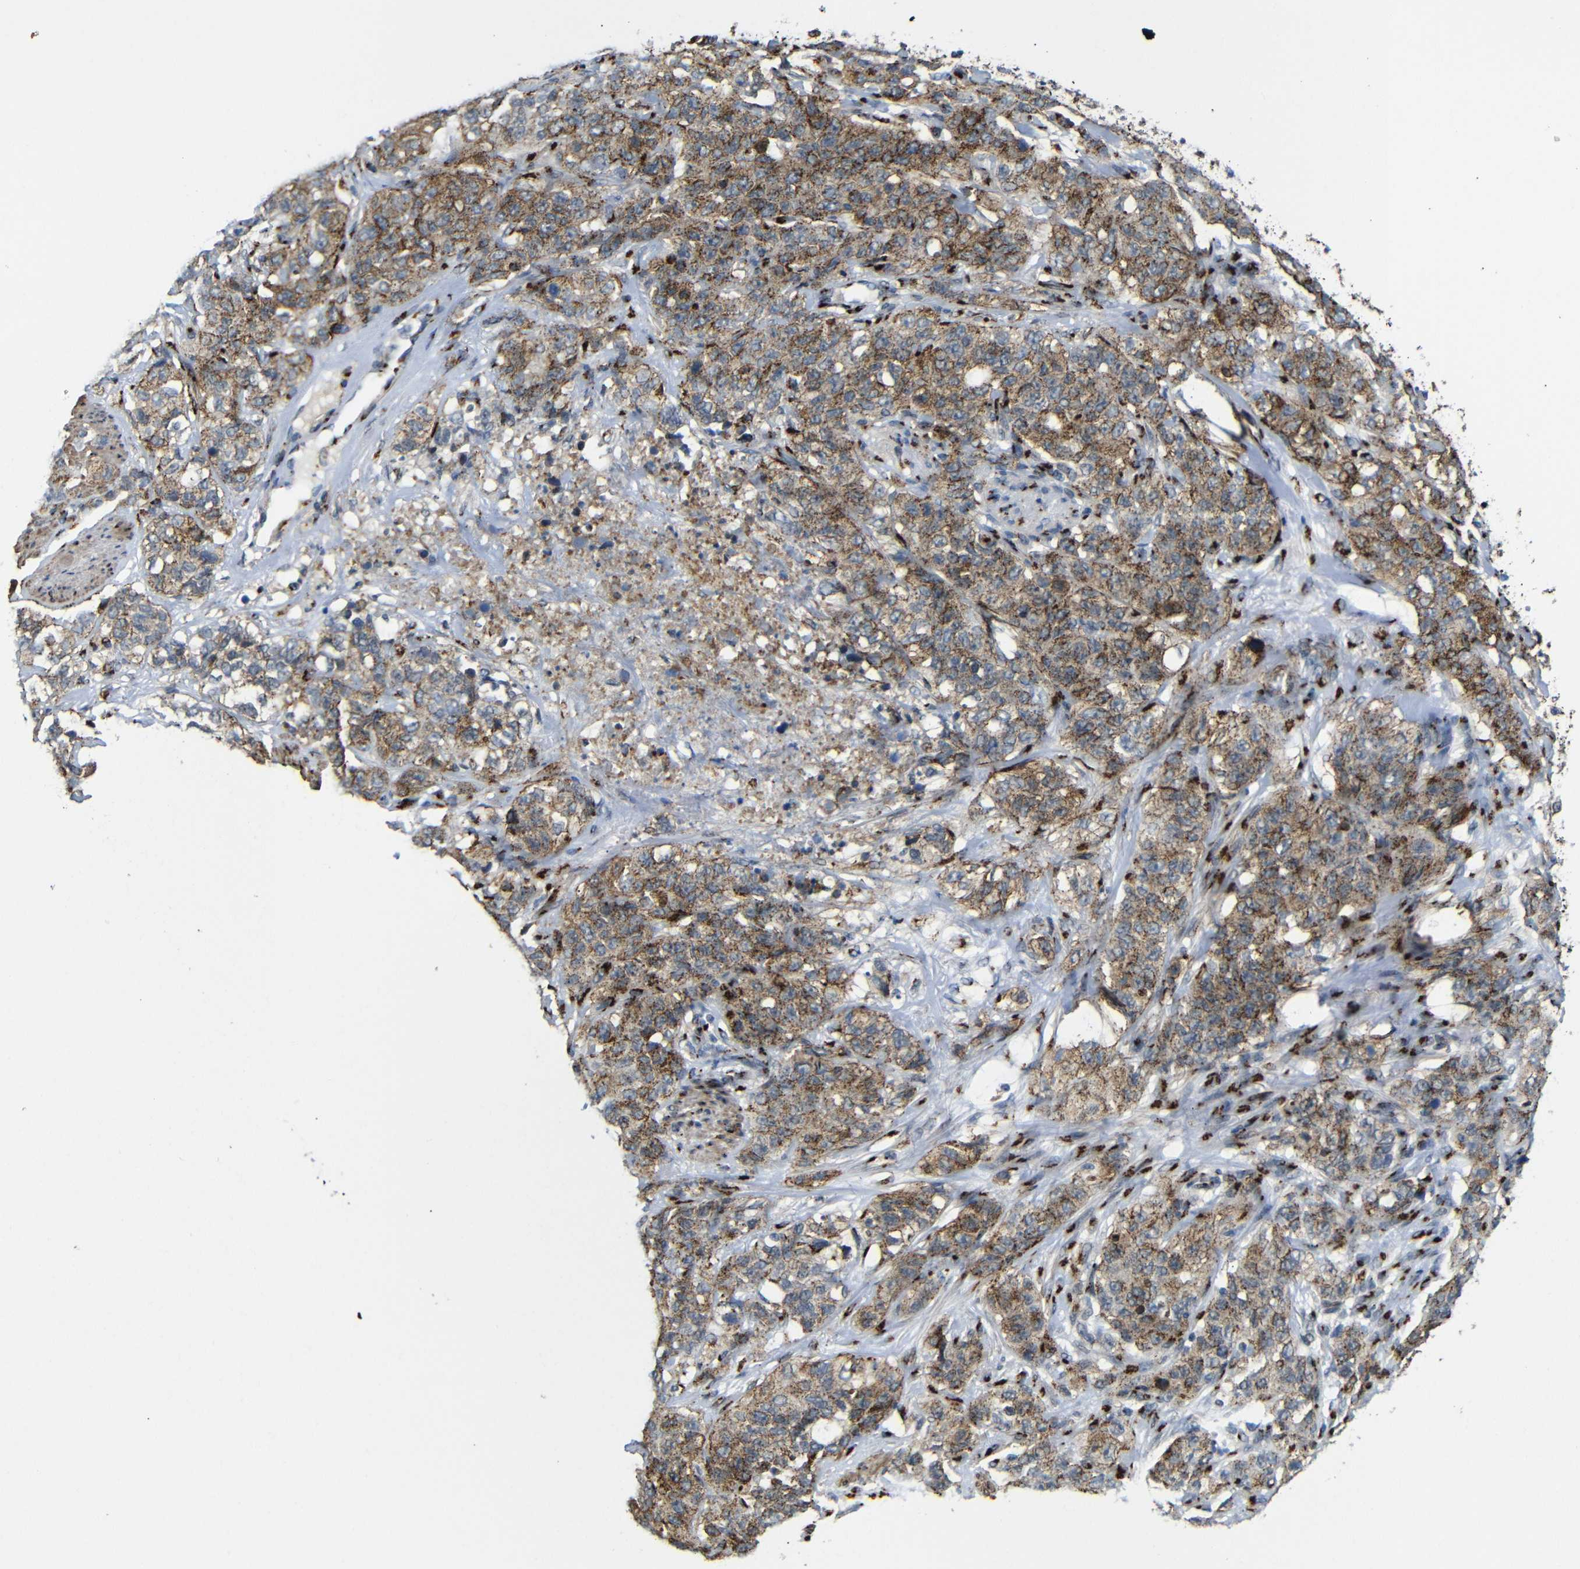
{"staining": {"intensity": "moderate", "quantity": ">75%", "location": "cytoplasmic/membranous"}, "tissue": "stomach cancer", "cell_type": "Tumor cells", "image_type": "cancer", "snomed": [{"axis": "morphology", "description": "Adenocarcinoma, NOS"}, {"axis": "topography", "description": "Stomach"}], "caption": "Protein staining demonstrates moderate cytoplasmic/membranous positivity in about >75% of tumor cells in stomach cancer.", "gene": "TGOLN2", "patient": {"sex": "male", "age": 48}}